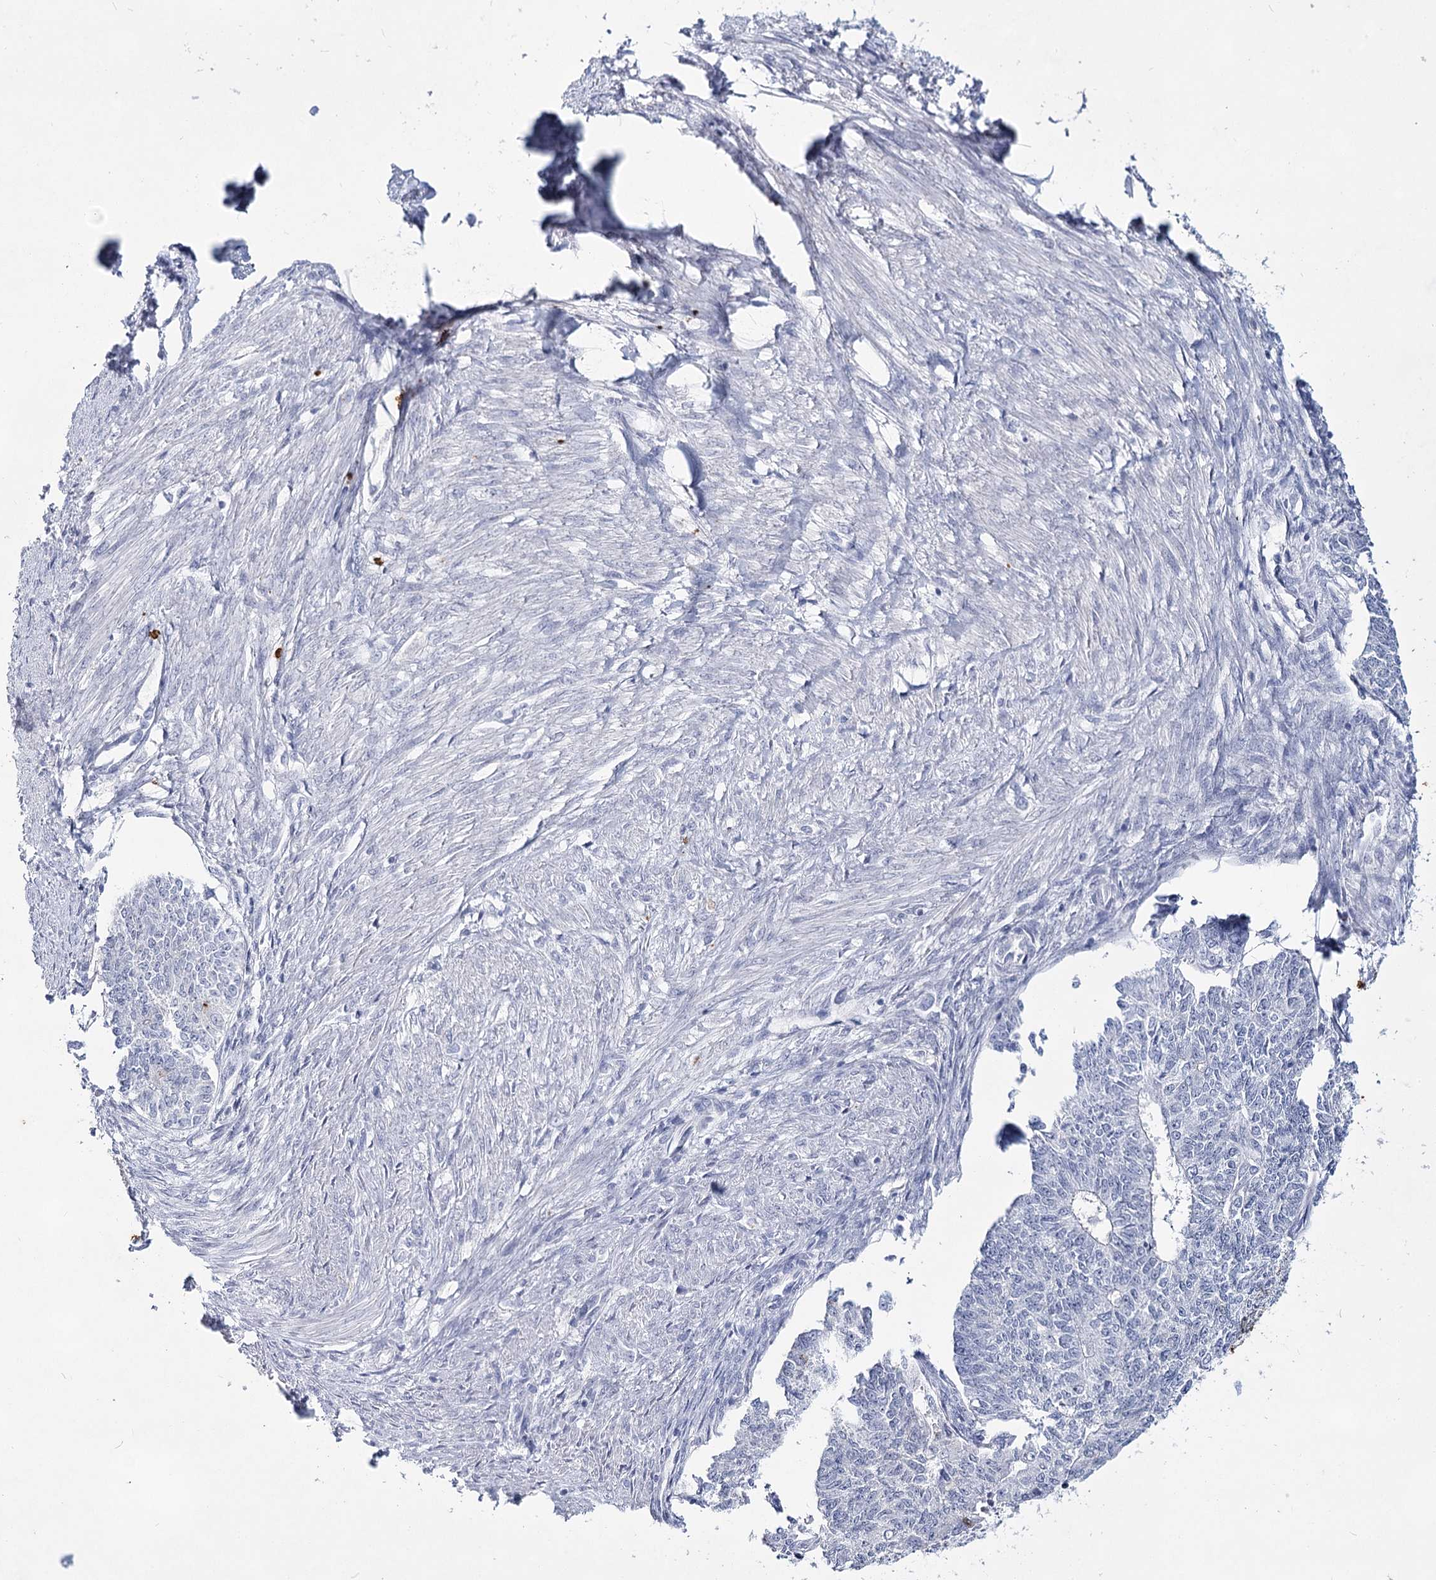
{"staining": {"intensity": "negative", "quantity": "none", "location": "none"}, "tissue": "endometrial cancer", "cell_type": "Tumor cells", "image_type": "cancer", "snomed": [{"axis": "morphology", "description": "Adenocarcinoma, NOS"}, {"axis": "topography", "description": "Endometrium"}], "caption": "DAB (3,3'-diaminobenzidine) immunohistochemical staining of endometrial adenocarcinoma reveals no significant expression in tumor cells.", "gene": "CCDC73", "patient": {"sex": "female", "age": 32}}